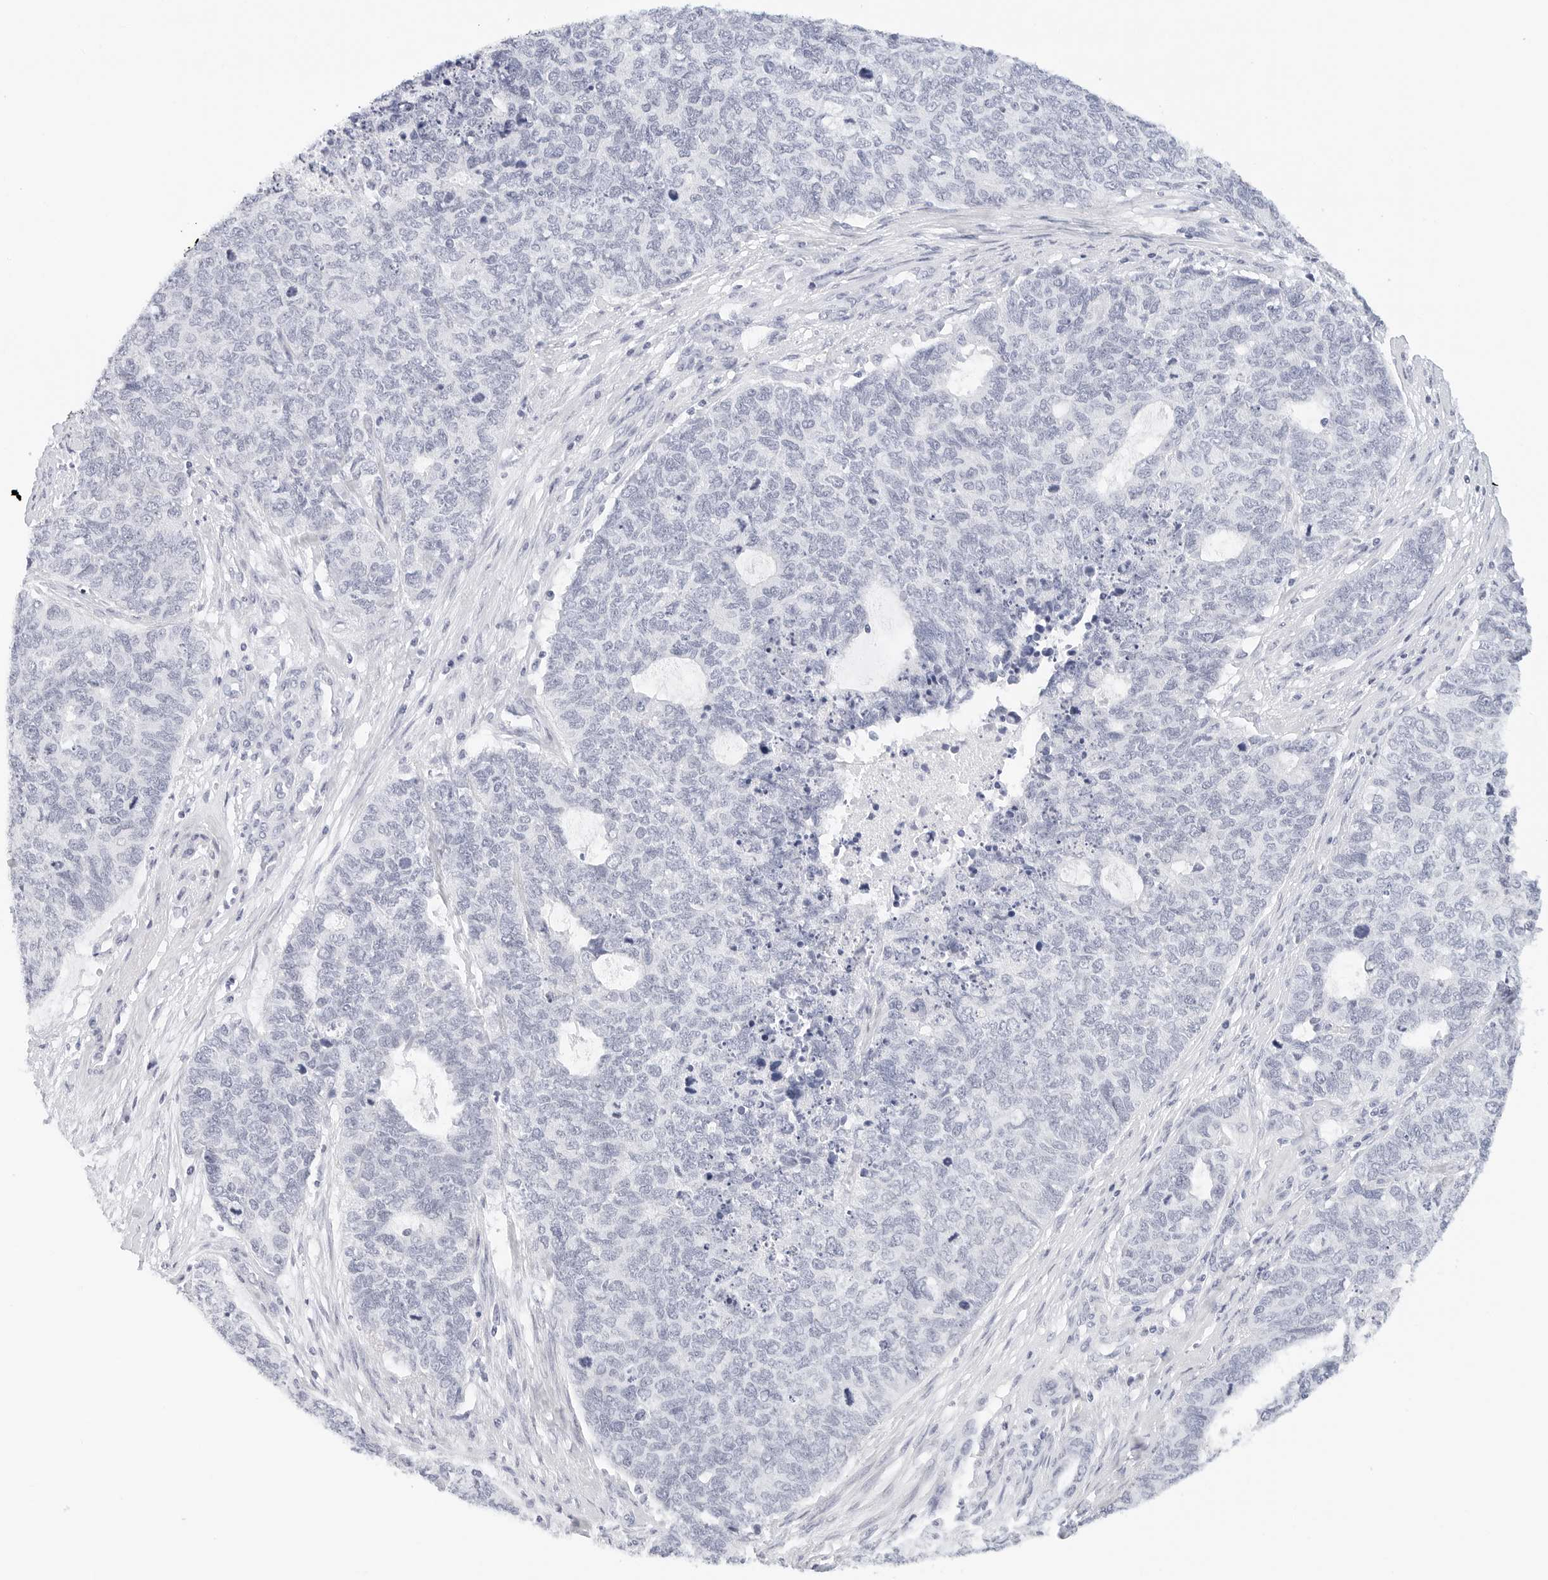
{"staining": {"intensity": "negative", "quantity": "none", "location": "none"}, "tissue": "cervical cancer", "cell_type": "Tumor cells", "image_type": "cancer", "snomed": [{"axis": "morphology", "description": "Squamous cell carcinoma, NOS"}, {"axis": "topography", "description": "Cervix"}], "caption": "Immunohistochemical staining of squamous cell carcinoma (cervical) shows no significant positivity in tumor cells. (Immunohistochemistry (ihc), brightfield microscopy, high magnification).", "gene": "CD22", "patient": {"sex": "female", "age": 63}}